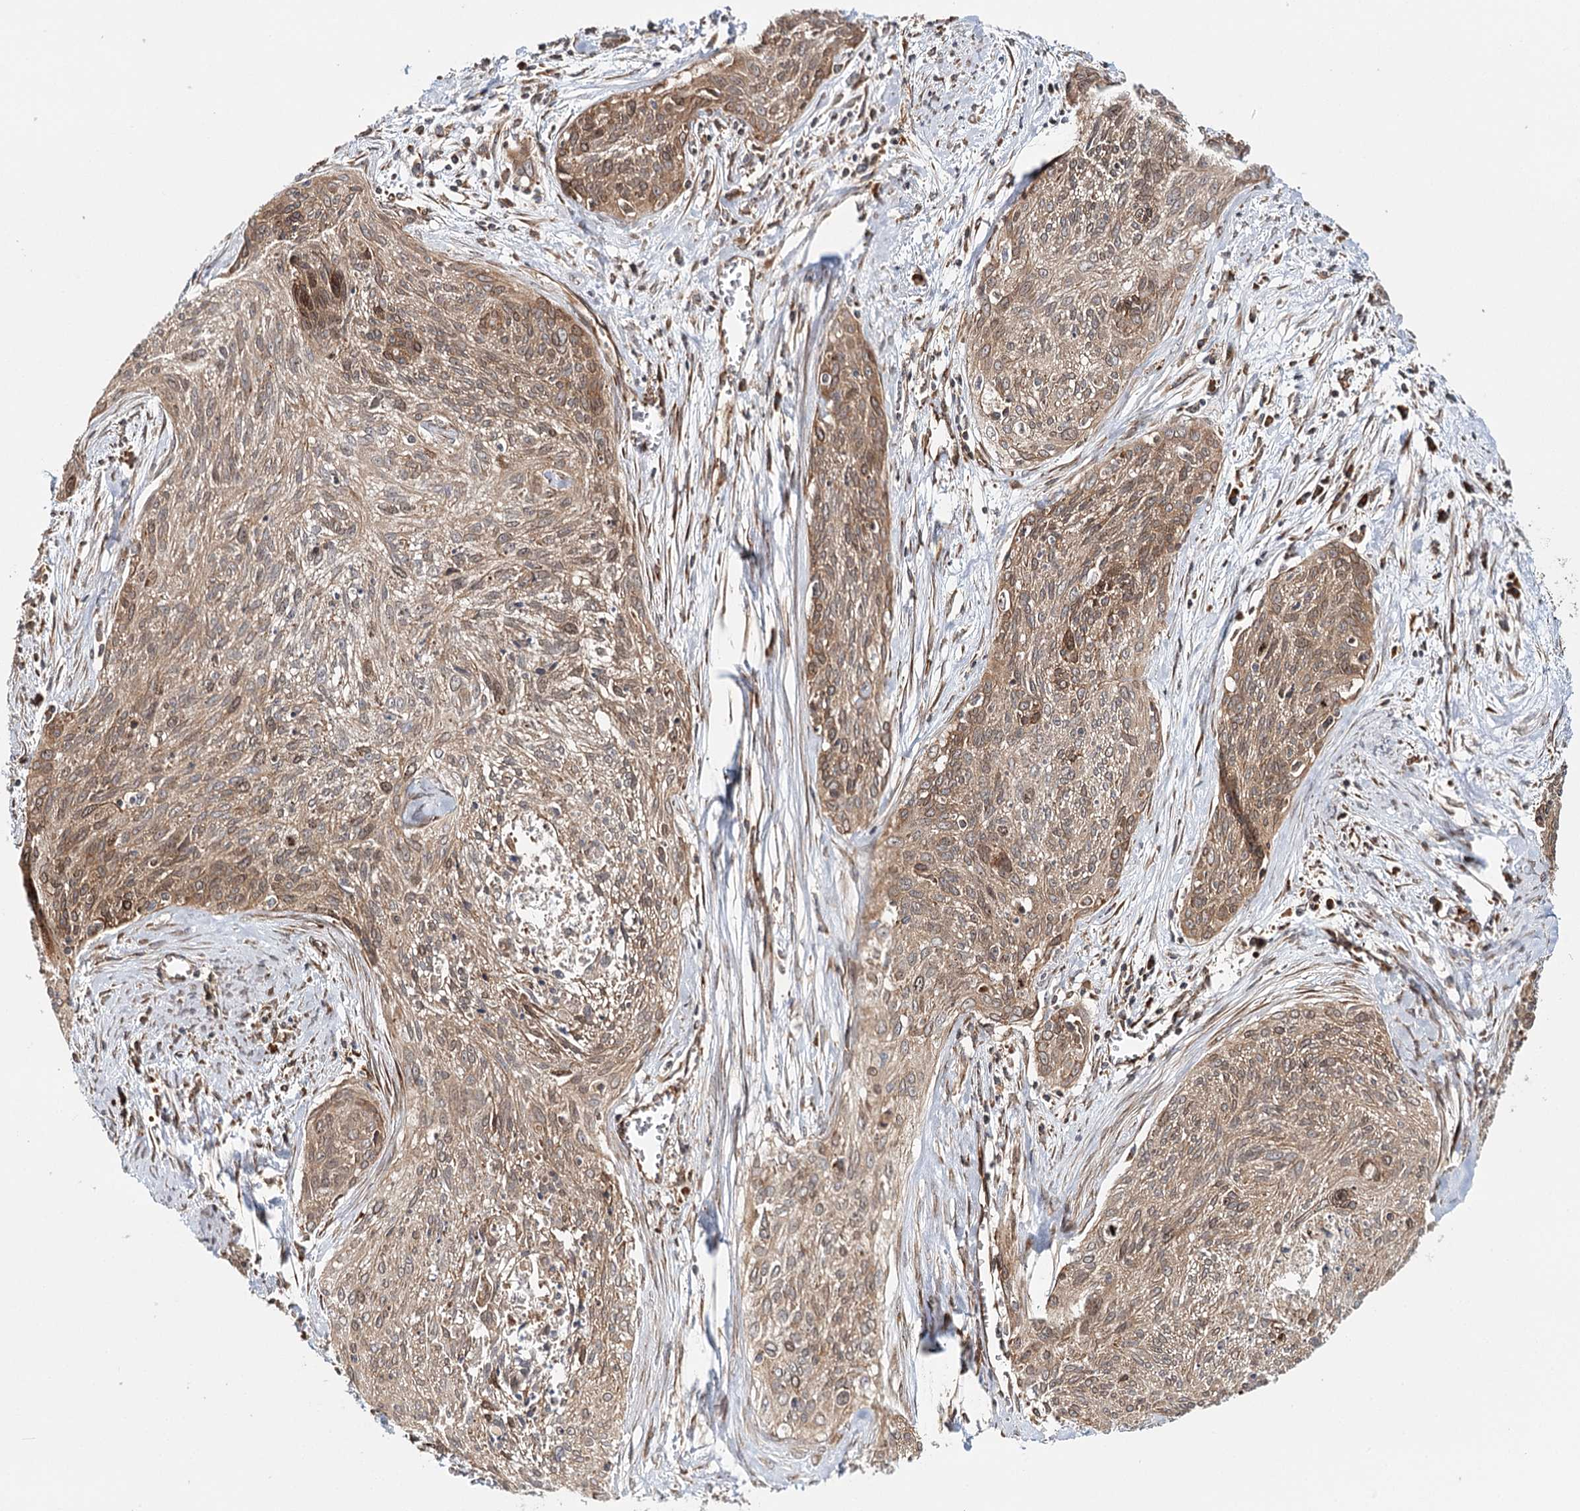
{"staining": {"intensity": "moderate", "quantity": ">75%", "location": "cytoplasmic/membranous"}, "tissue": "cervical cancer", "cell_type": "Tumor cells", "image_type": "cancer", "snomed": [{"axis": "morphology", "description": "Squamous cell carcinoma, NOS"}, {"axis": "topography", "description": "Cervix"}], "caption": "Brown immunohistochemical staining in human cervical cancer (squamous cell carcinoma) shows moderate cytoplasmic/membranous expression in approximately >75% of tumor cells.", "gene": "MKNK1", "patient": {"sex": "female", "age": 55}}